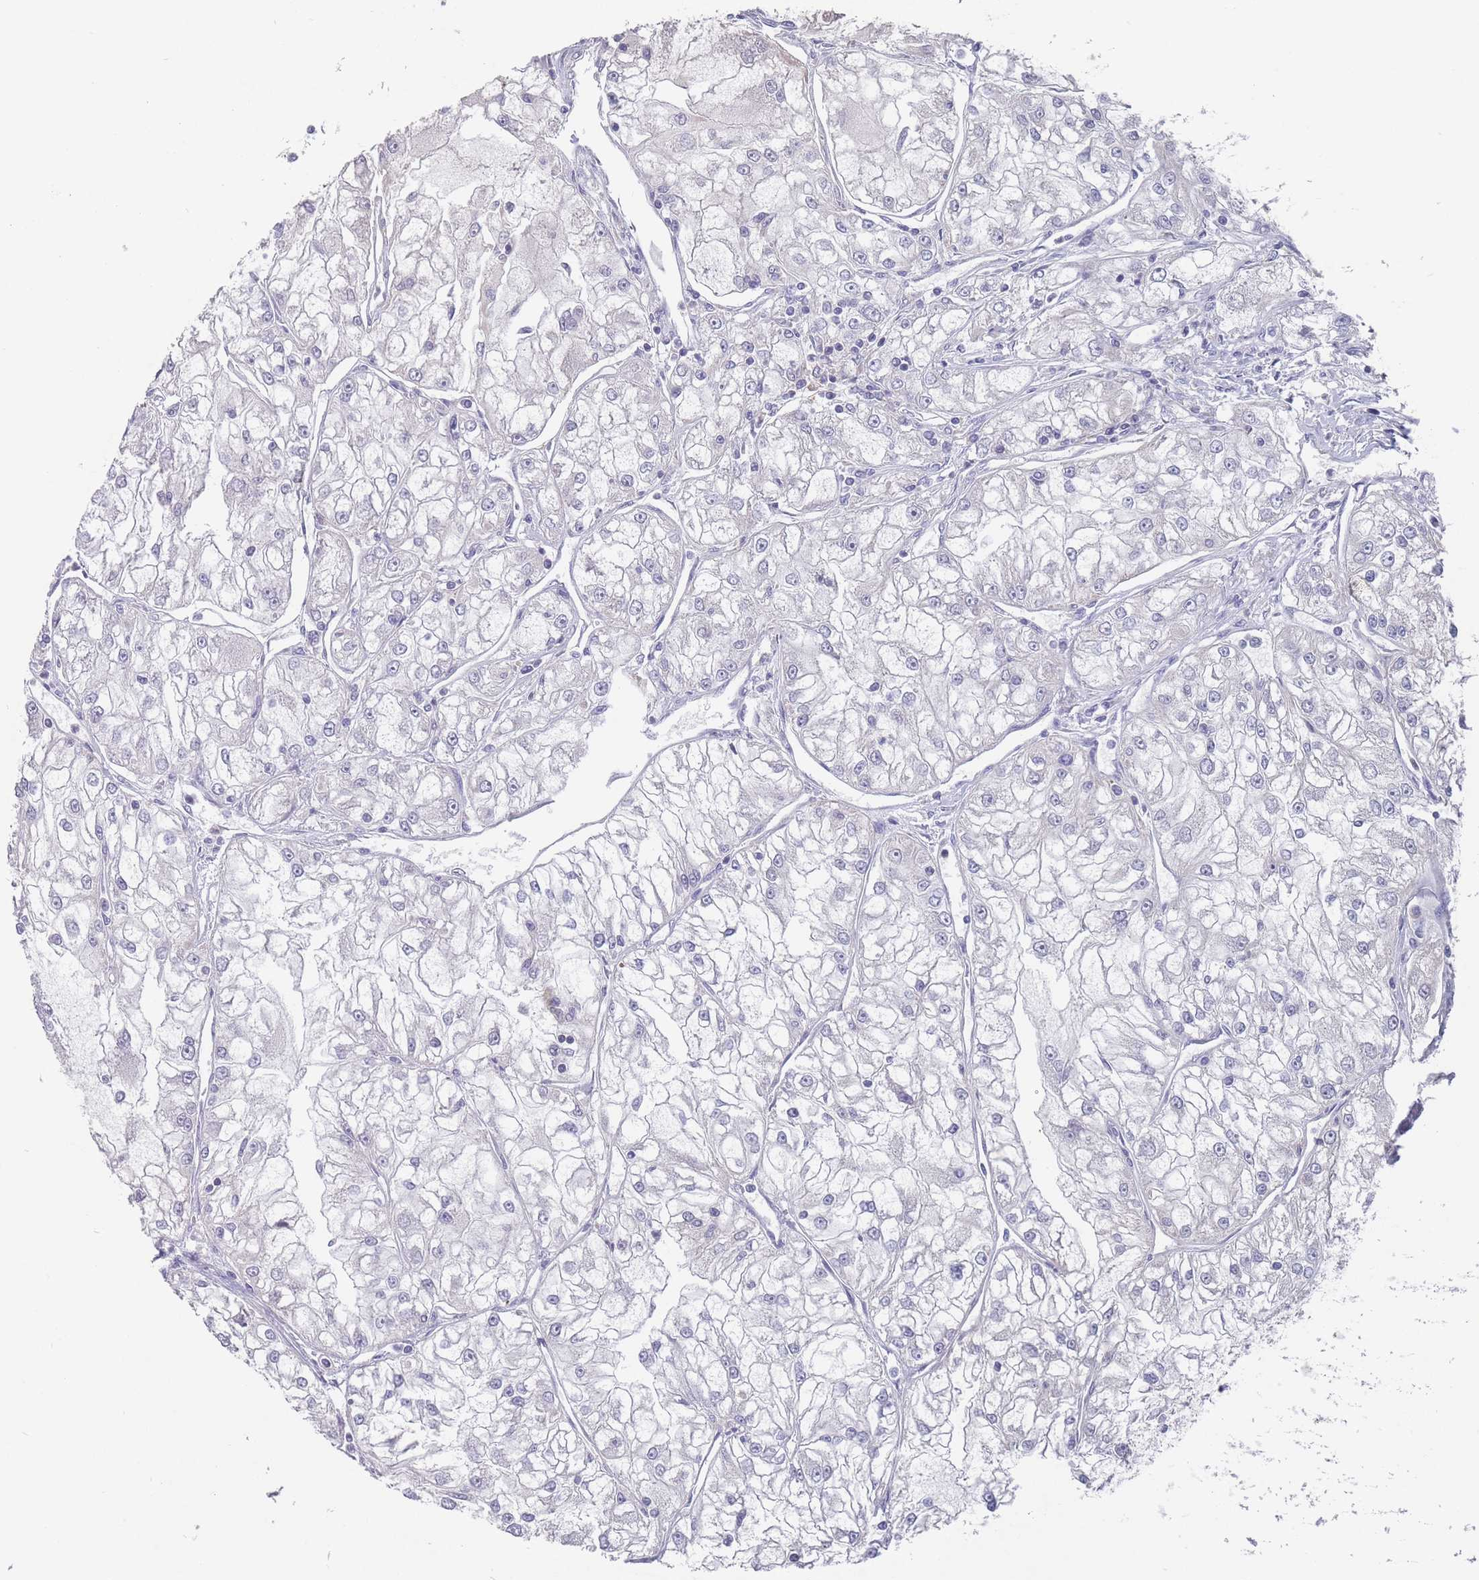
{"staining": {"intensity": "negative", "quantity": "none", "location": "none"}, "tissue": "renal cancer", "cell_type": "Tumor cells", "image_type": "cancer", "snomed": [{"axis": "morphology", "description": "Adenocarcinoma, NOS"}, {"axis": "topography", "description": "Kidney"}], "caption": "Immunohistochemistry histopathology image of human renal cancer stained for a protein (brown), which shows no staining in tumor cells.", "gene": "PEX7", "patient": {"sex": "female", "age": 72}}